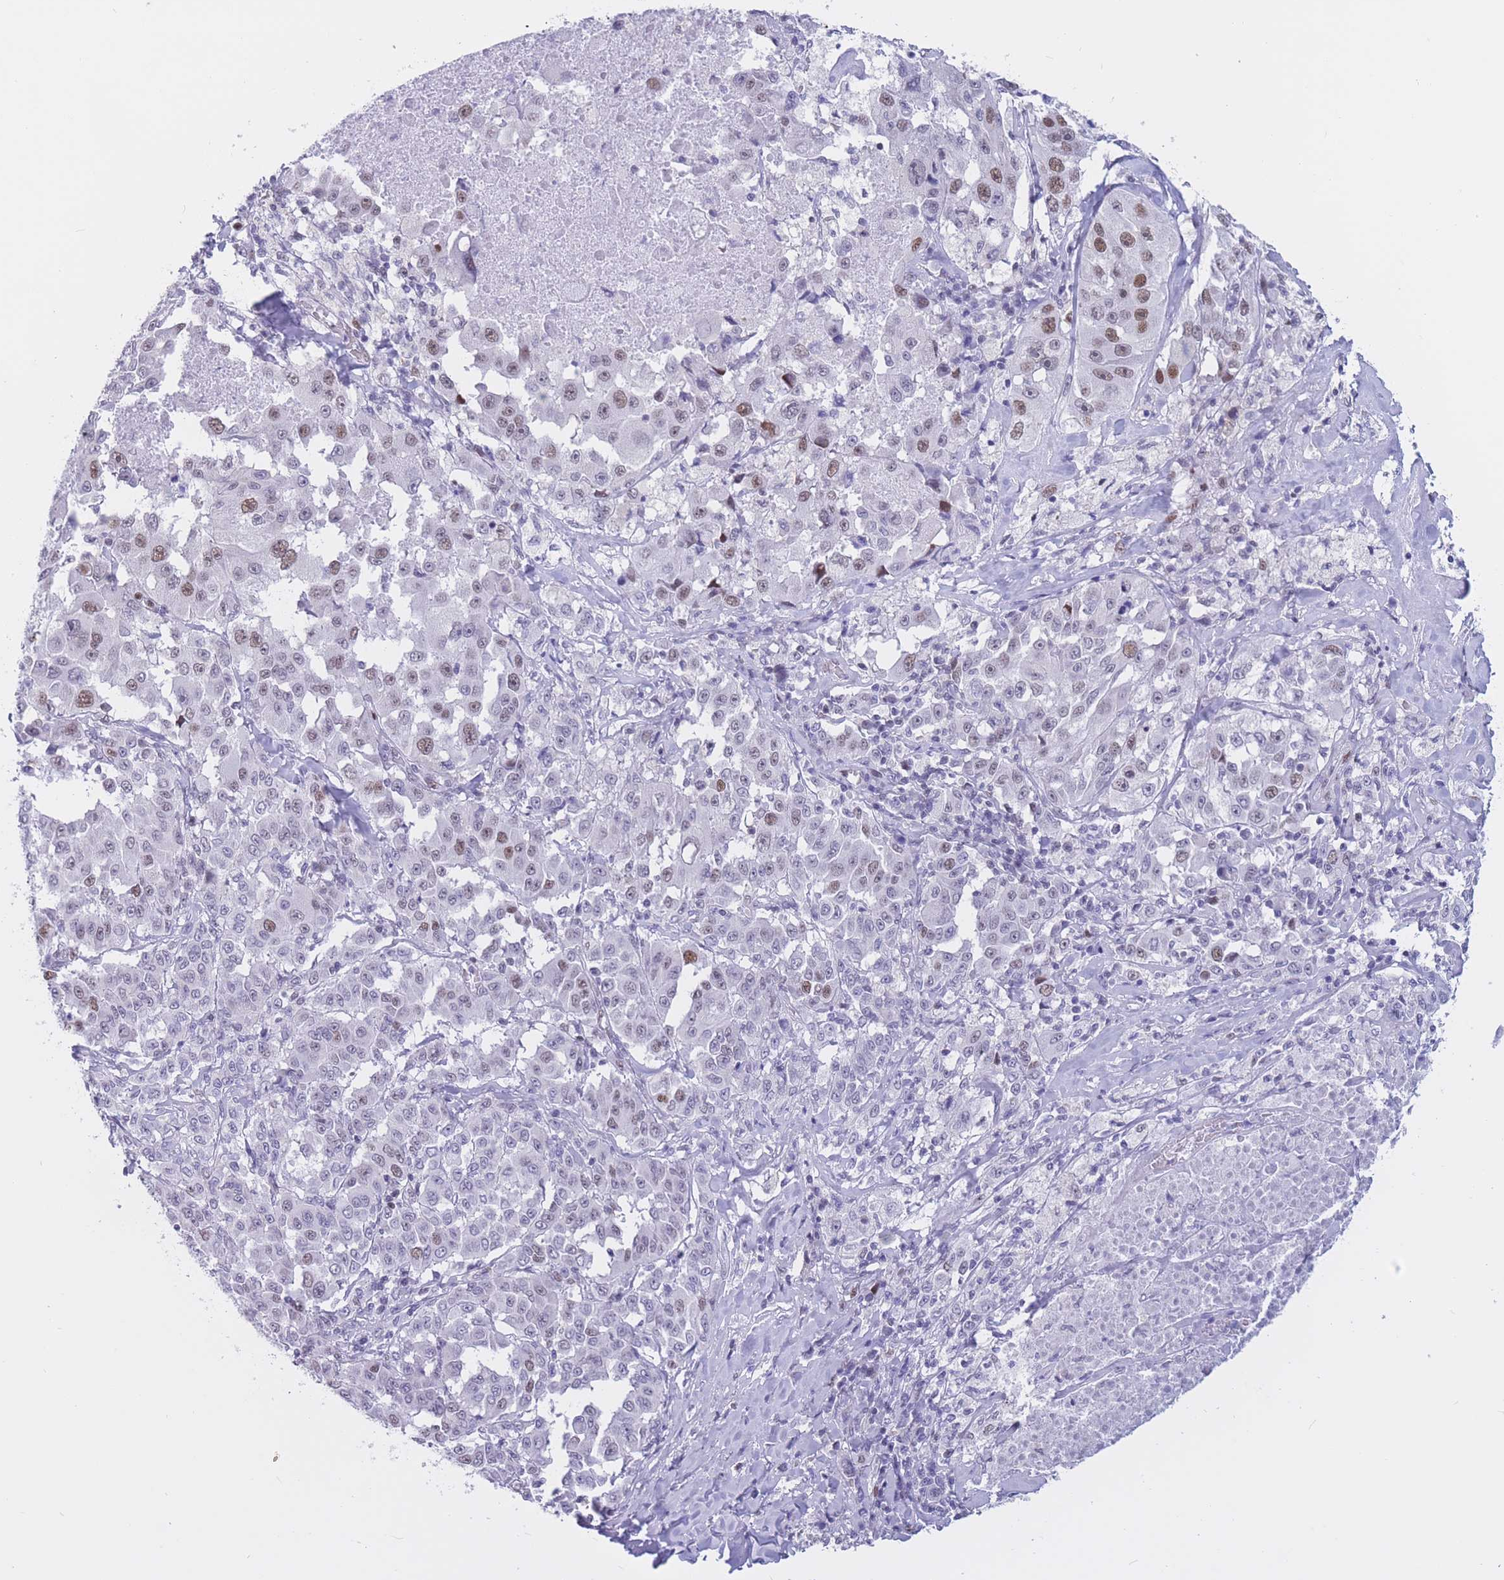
{"staining": {"intensity": "moderate", "quantity": "<25%", "location": "nuclear"}, "tissue": "melanoma", "cell_type": "Tumor cells", "image_type": "cancer", "snomed": [{"axis": "morphology", "description": "Malignant melanoma, Metastatic site"}, {"axis": "topography", "description": "Lymph node"}], "caption": "Melanoma was stained to show a protein in brown. There is low levels of moderate nuclear positivity in approximately <25% of tumor cells.", "gene": "NASP", "patient": {"sex": "male", "age": 62}}